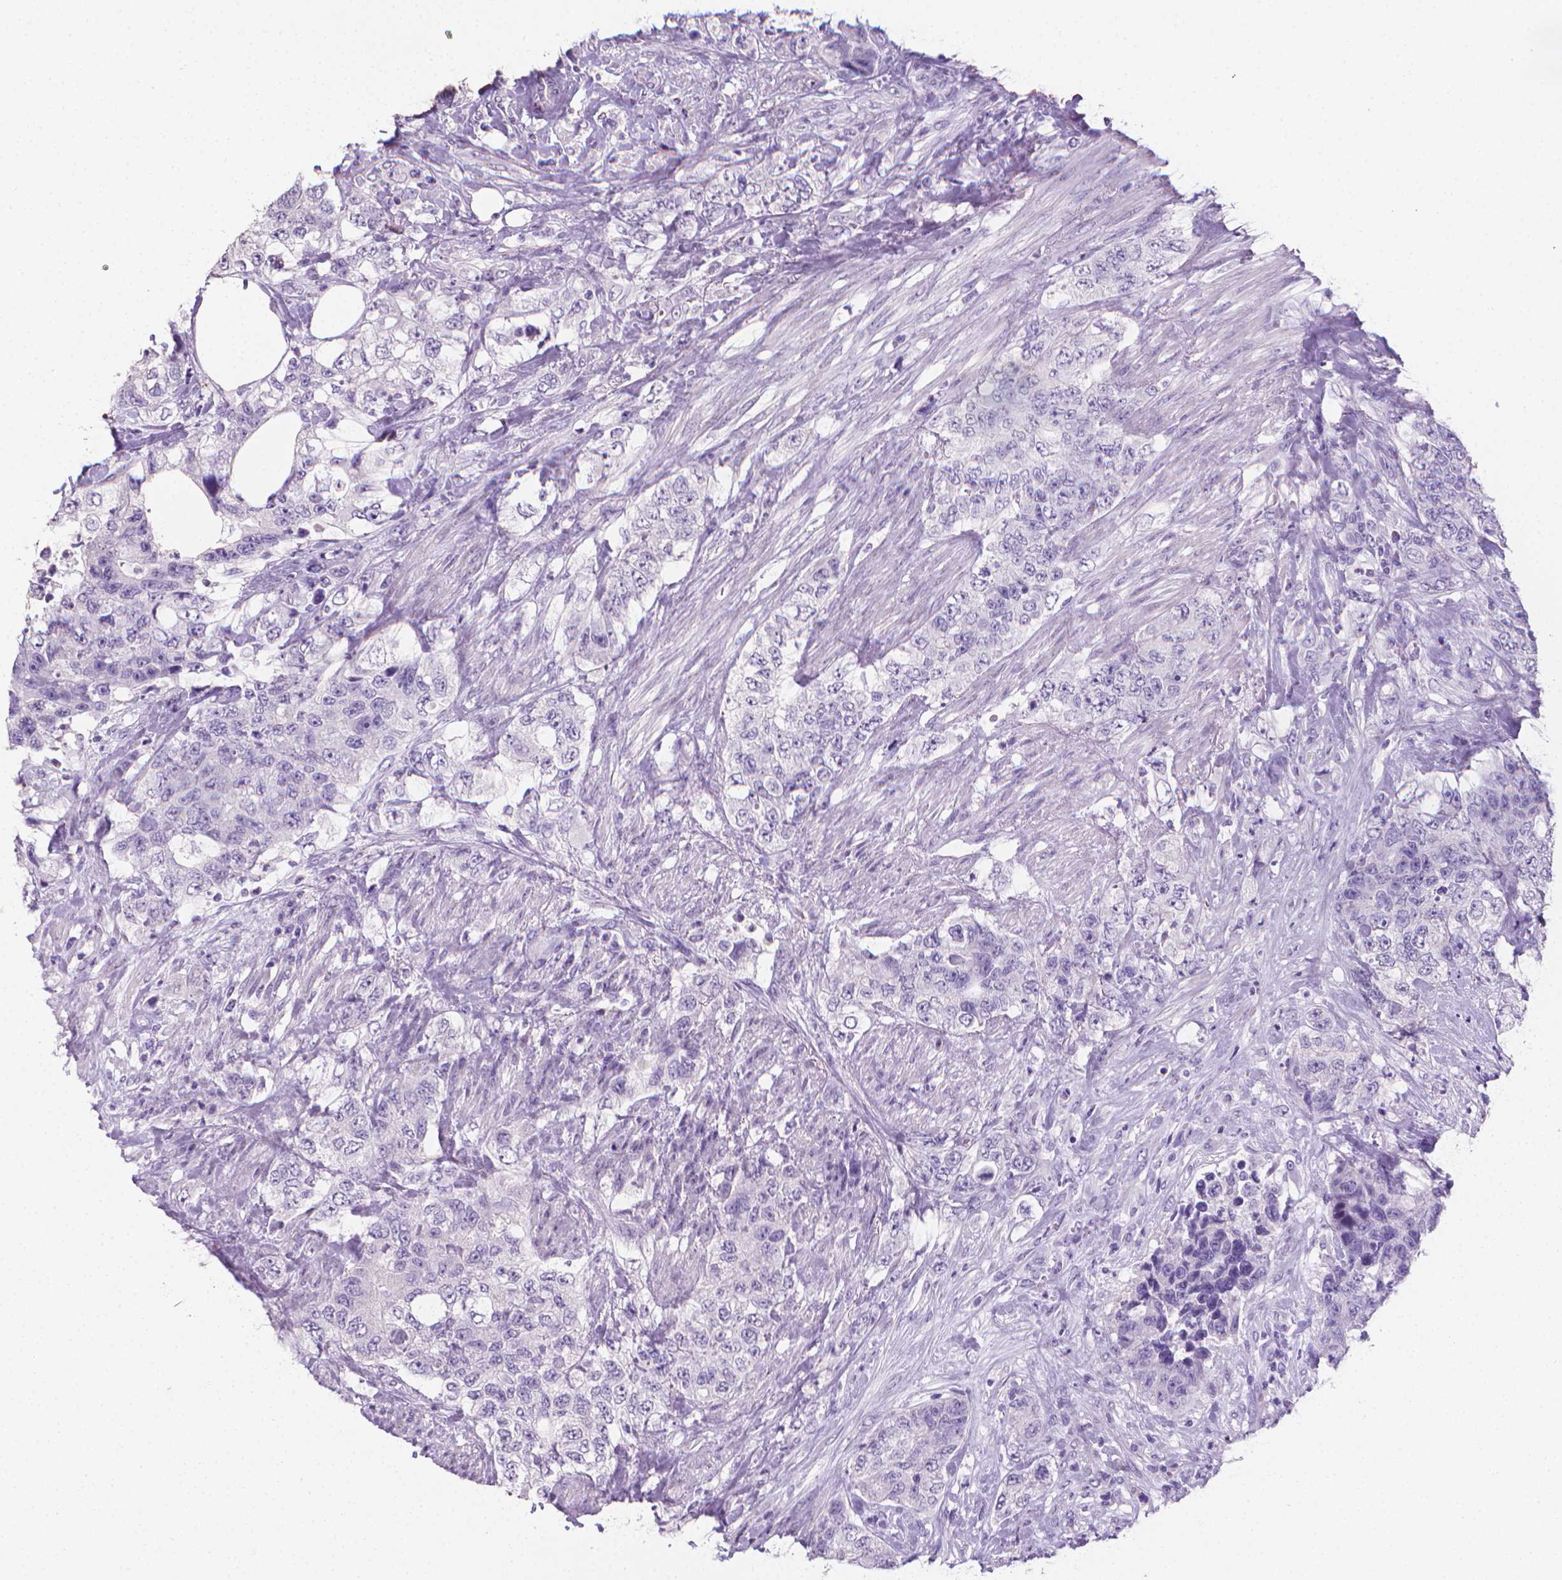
{"staining": {"intensity": "negative", "quantity": "none", "location": "none"}, "tissue": "urothelial cancer", "cell_type": "Tumor cells", "image_type": "cancer", "snomed": [{"axis": "morphology", "description": "Urothelial carcinoma, High grade"}, {"axis": "topography", "description": "Urinary bladder"}], "caption": "Tumor cells are negative for protein expression in human urothelial cancer.", "gene": "XPNPEP2", "patient": {"sex": "female", "age": 78}}